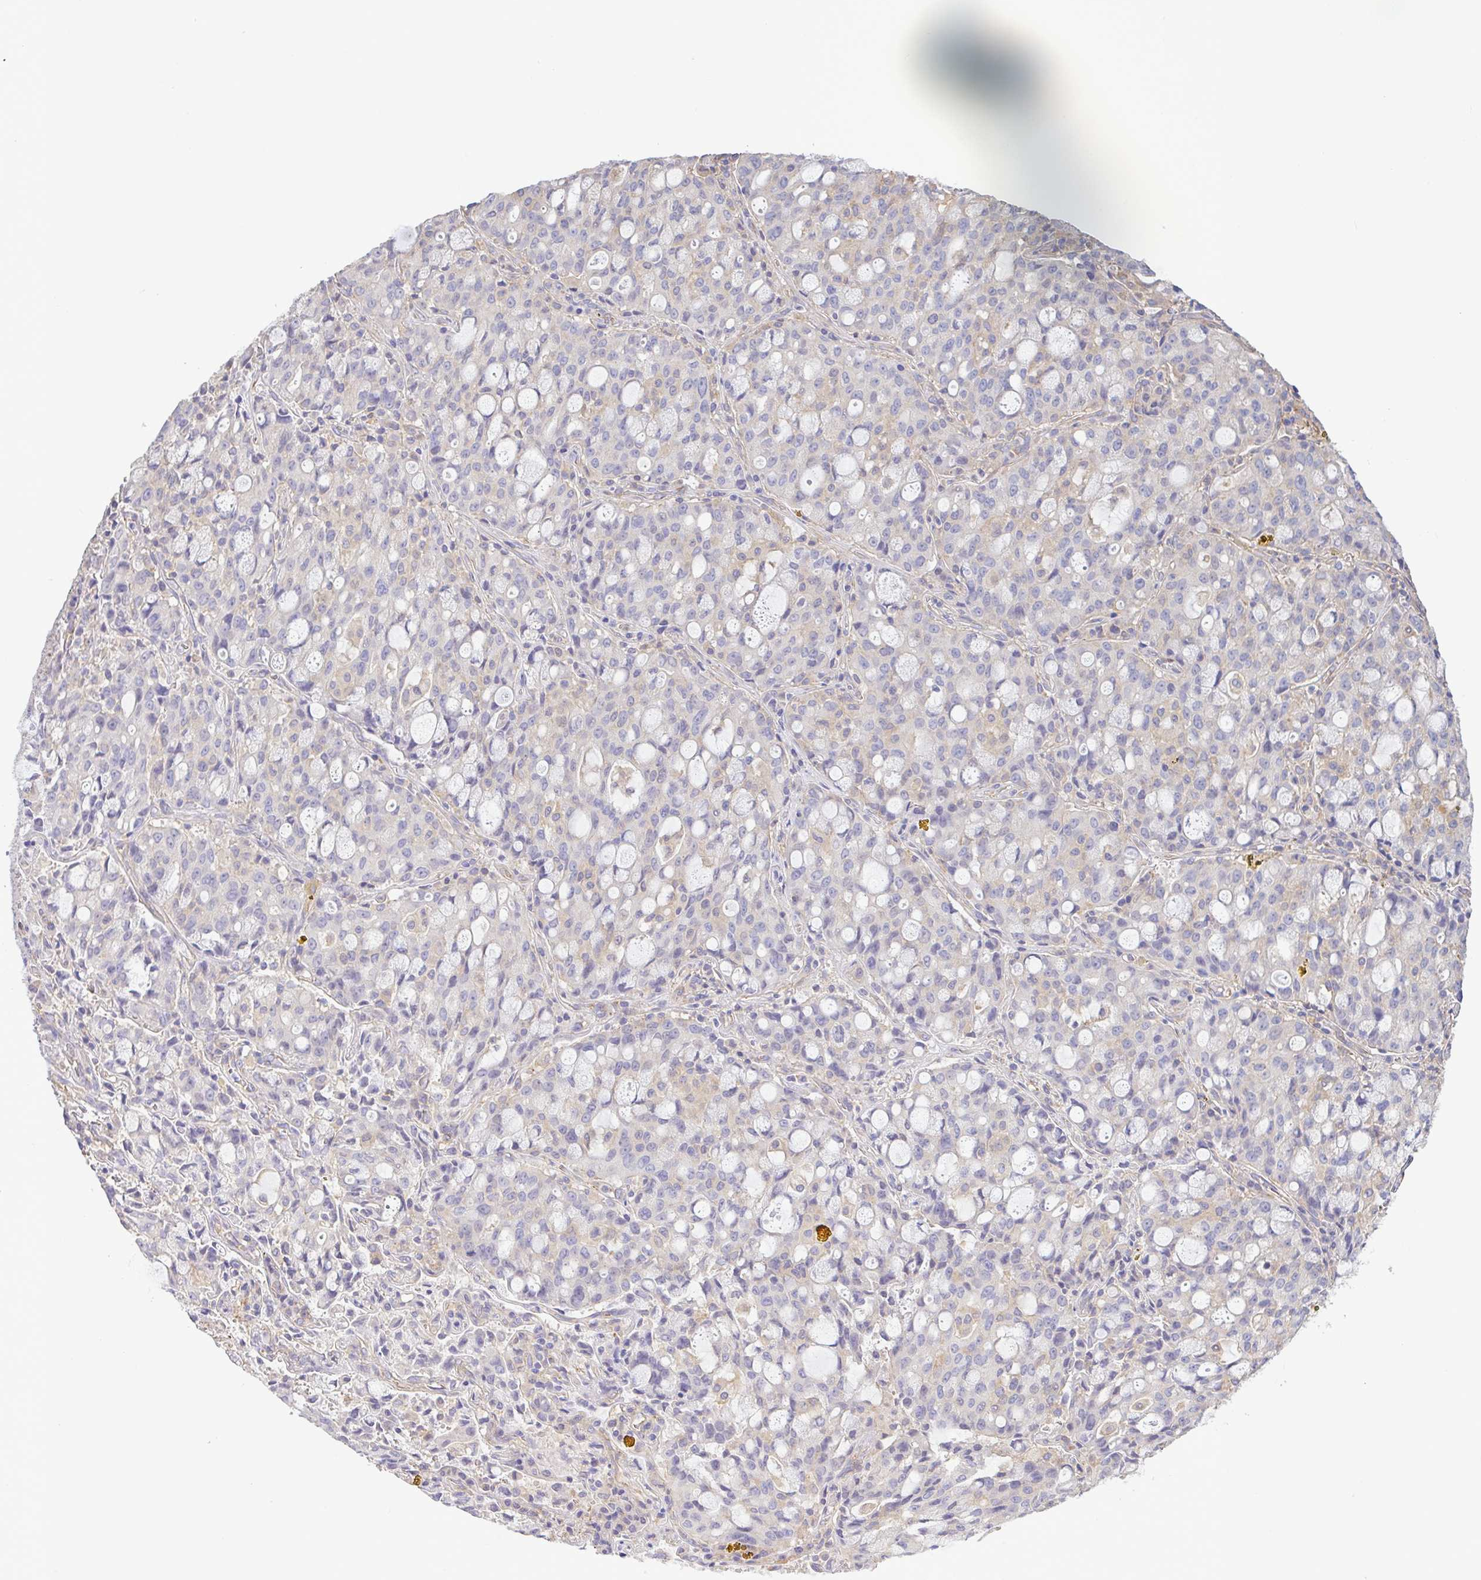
{"staining": {"intensity": "weak", "quantity": "<25%", "location": "cytoplasmic/membranous"}, "tissue": "lung cancer", "cell_type": "Tumor cells", "image_type": "cancer", "snomed": [{"axis": "morphology", "description": "Adenocarcinoma, NOS"}, {"axis": "topography", "description": "Lung"}], "caption": "High magnification brightfield microscopy of lung cancer (adenocarcinoma) stained with DAB (3,3'-diaminobenzidine) (brown) and counterstained with hematoxylin (blue): tumor cells show no significant staining.", "gene": "PLCD4", "patient": {"sex": "female", "age": 44}}